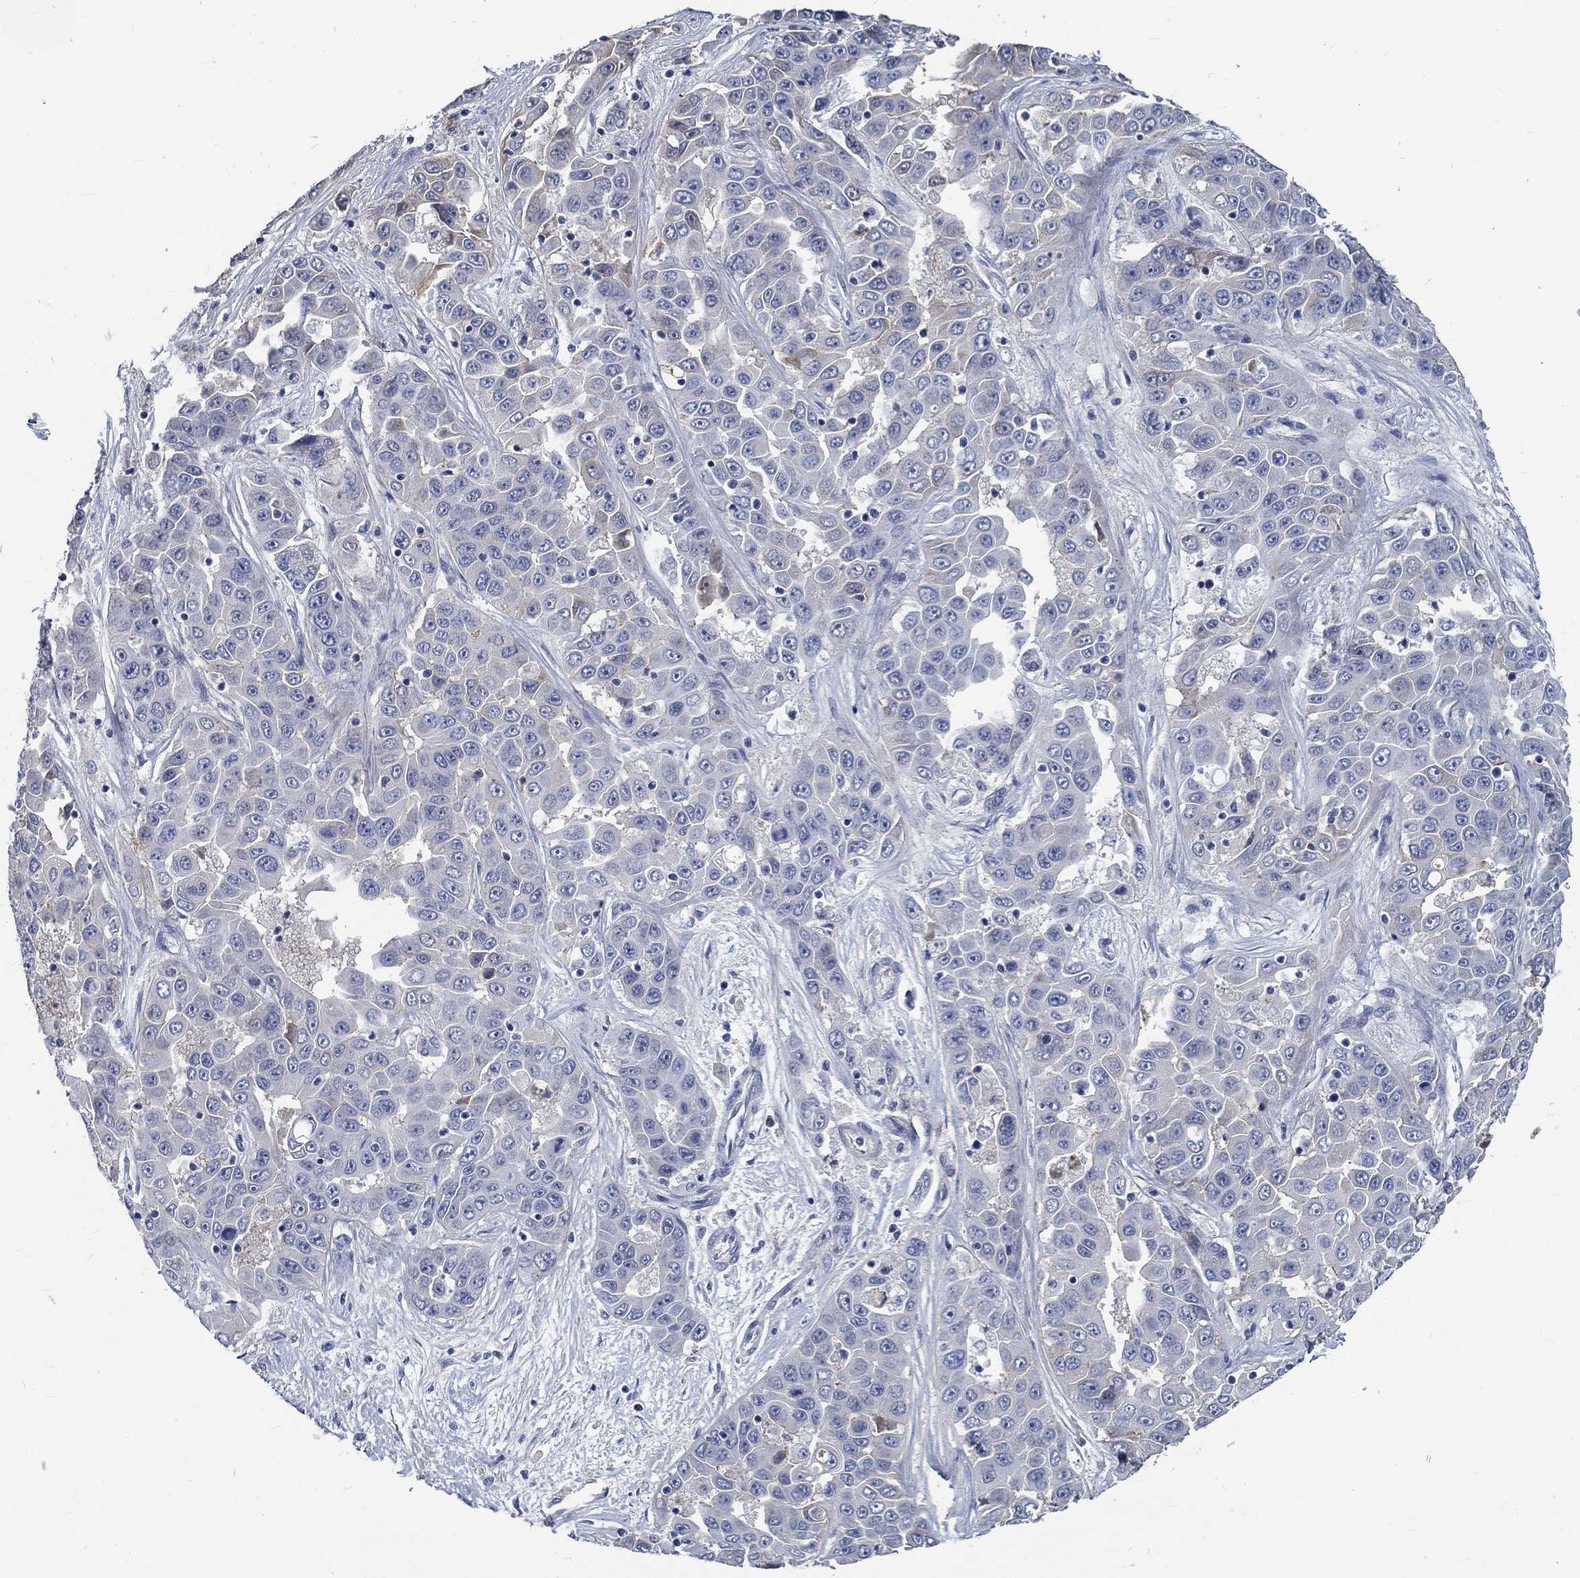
{"staining": {"intensity": "weak", "quantity": "<25%", "location": "cytoplasmic/membranous"}, "tissue": "liver cancer", "cell_type": "Tumor cells", "image_type": "cancer", "snomed": [{"axis": "morphology", "description": "Cholangiocarcinoma"}, {"axis": "topography", "description": "Liver"}], "caption": "The micrograph demonstrates no staining of tumor cells in liver cholangiocarcinoma. (DAB IHC visualized using brightfield microscopy, high magnification).", "gene": "MYBPC1", "patient": {"sex": "female", "age": 52}}